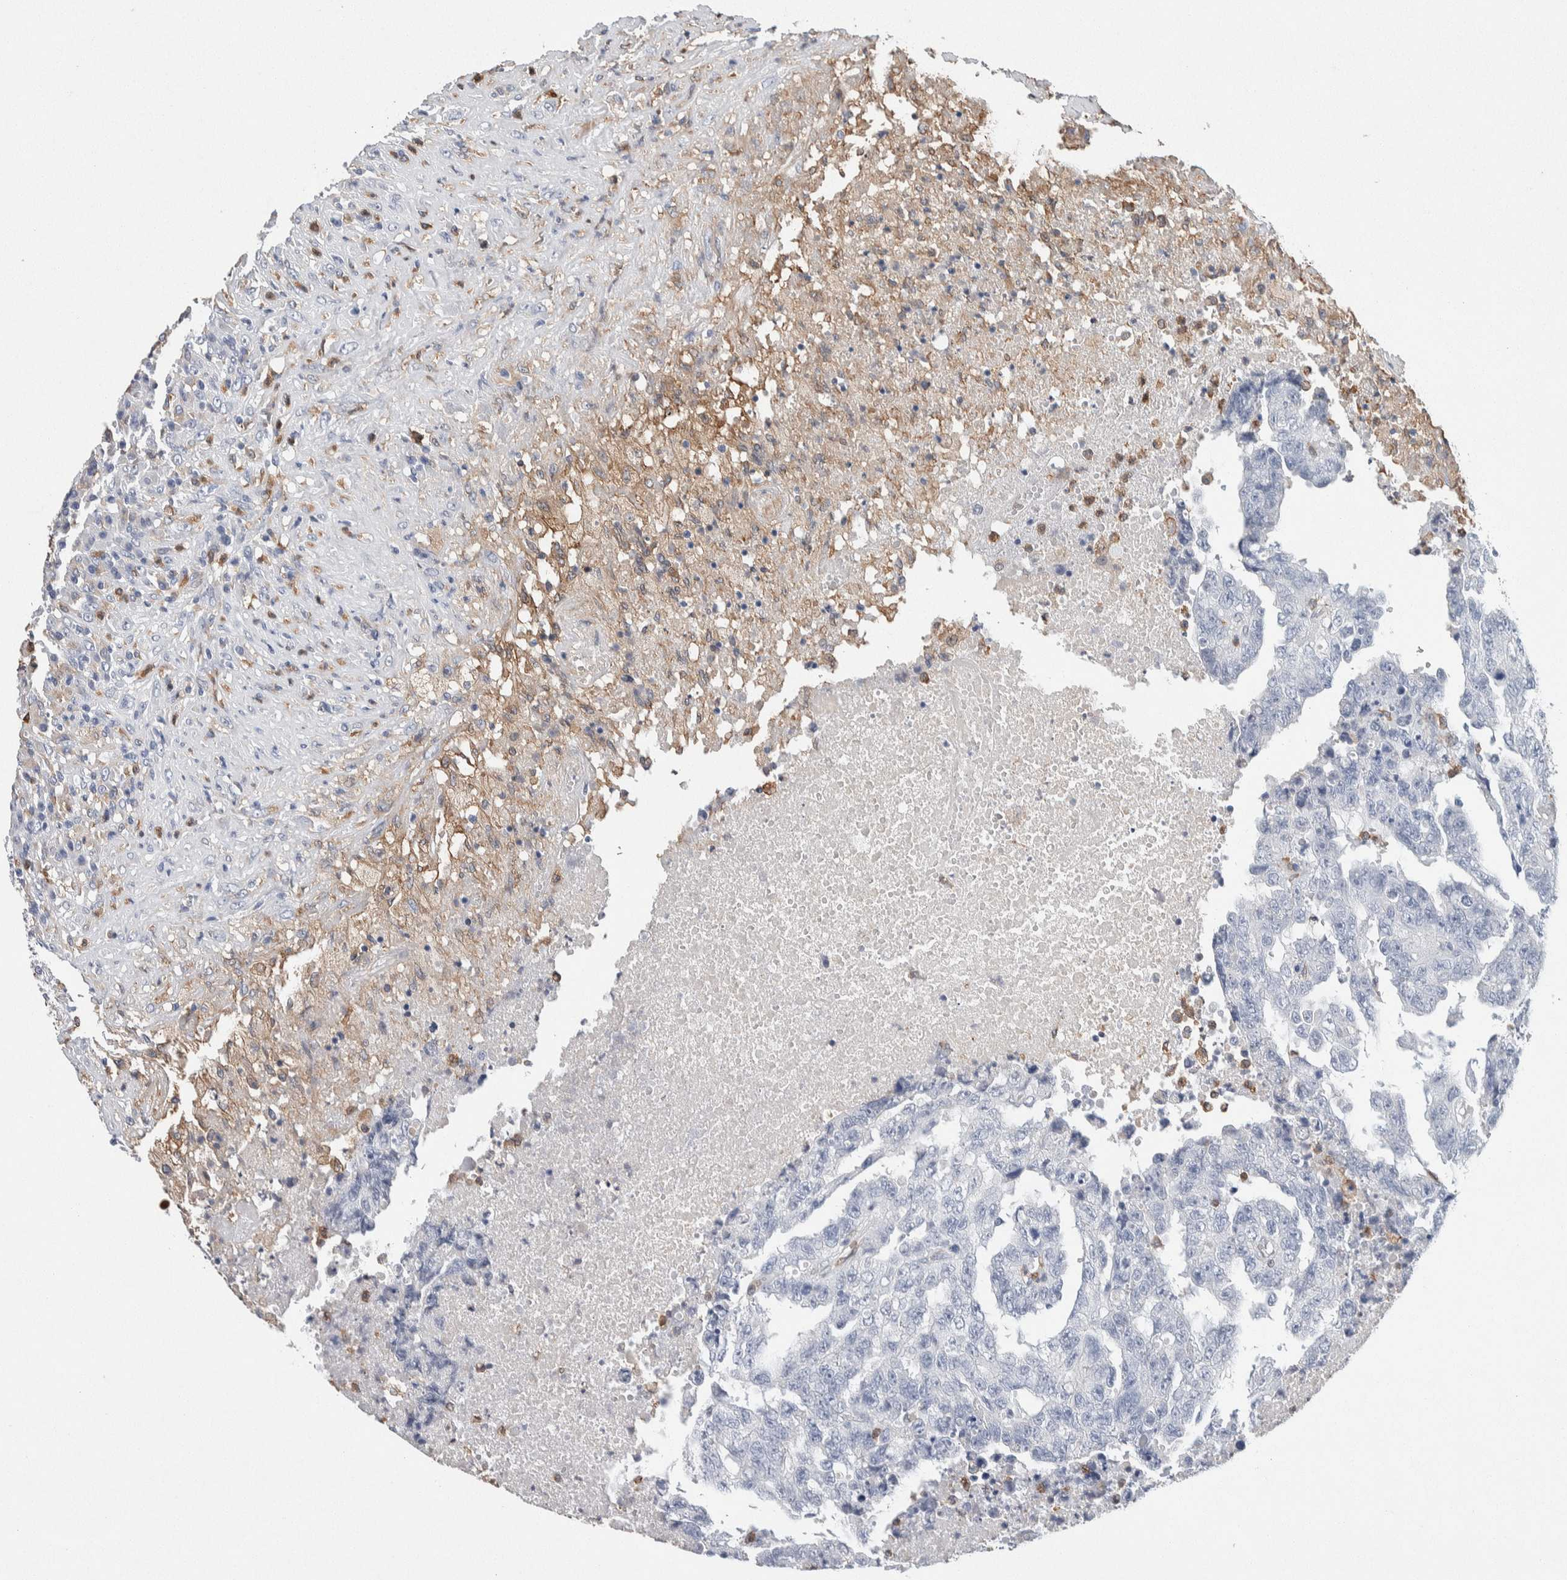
{"staining": {"intensity": "negative", "quantity": "none", "location": "none"}, "tissue": "testis cancer", "cell_type": "Tumor cells", "image_type": "cancer", "snomed": [{"axis": "morphology", "description": "Necrosis, NOS"}, {"axis": "morphology", "description": "Carcinoma, Embryonal, NOS"}, {"axis": "topography", "description": "Testis"}], "caption": "This is an immunohistochemistry (IHC) photomicrograph of testis cancer (embryonal carcinoma). There is no positivity in tumor cells.", "gene": "NCF2", "patient": {"sex": "male", "age": 19}}